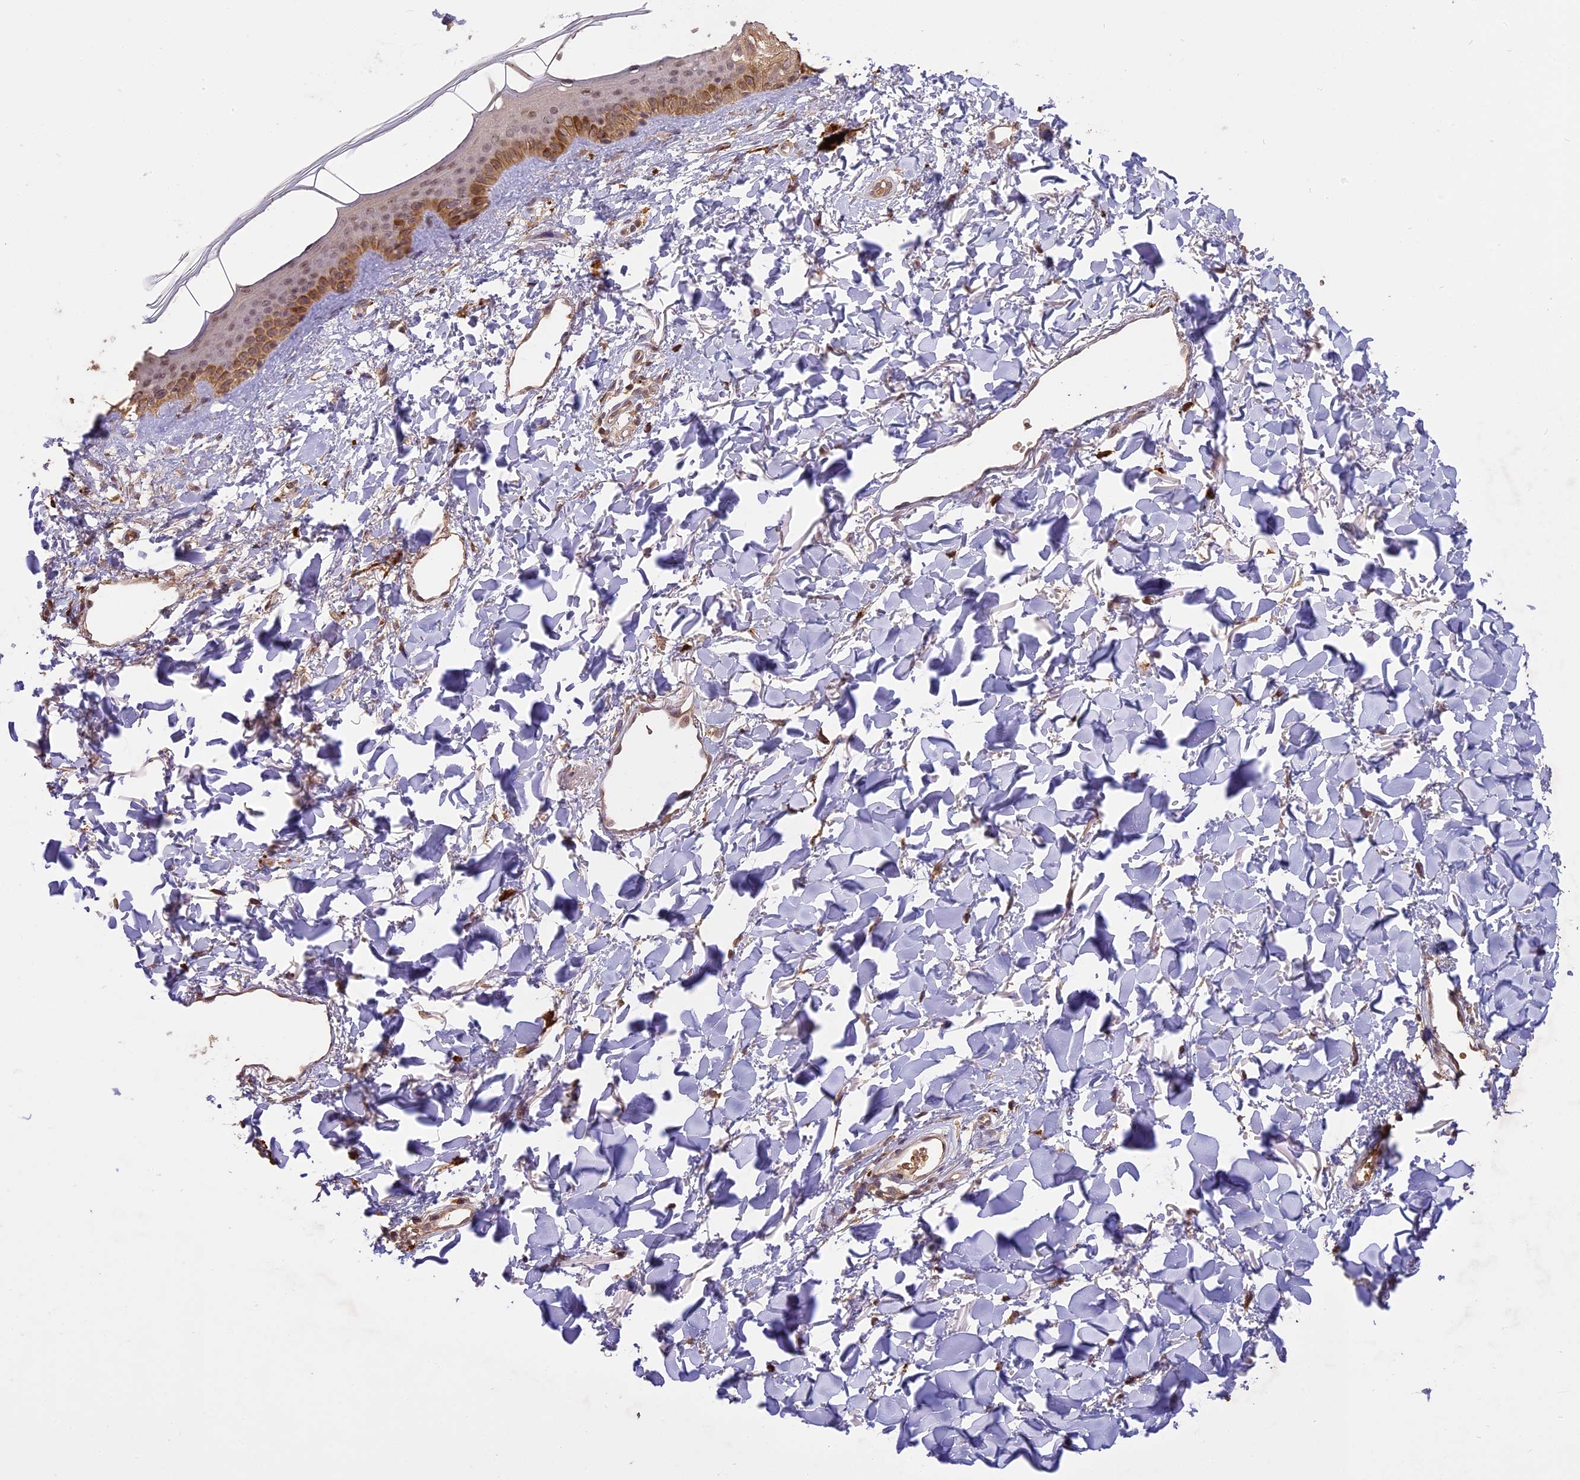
{"staining": {"intensity": "weak", "quantity": ">75%", "location": "cytoplasmic/membranous"}, "tissue": "skin", "cell_type": "Fibroblasts", "image_type": "normal", "snomed": [{"axis": "morphology", "description": "Normal tissue, NOS"}, {"axis": "topography", "description": "Skin"}], "caption": "Immunohistochemical staining of unremarkable human skin demonstrates low levels of weak cytoplasmic/membranous expression in approximately >75% of fibroblasts.", "gene": "TIGD7", "patient": {"sex": "female", "age": 58}}